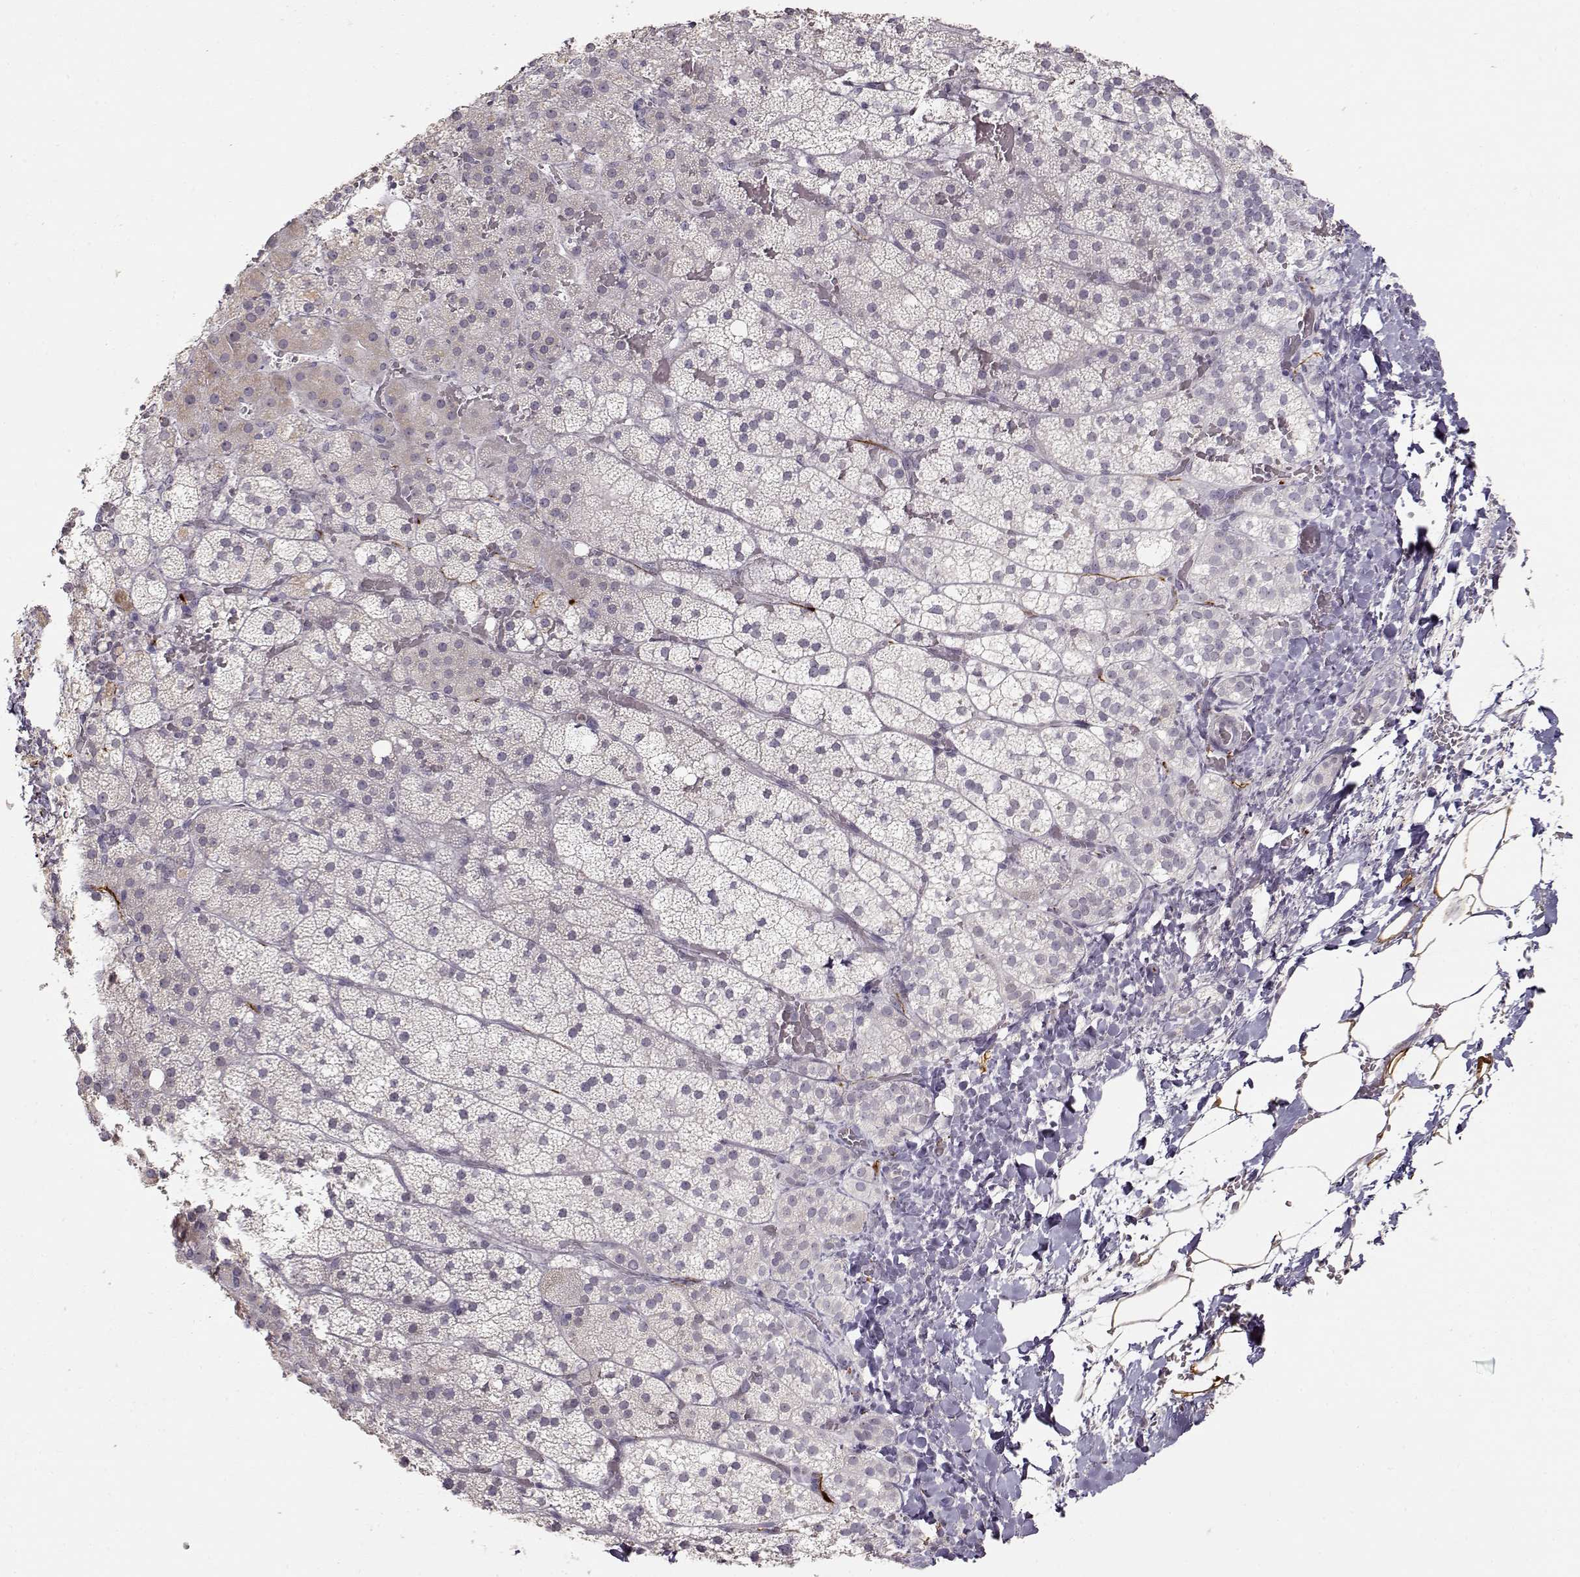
{"staining": {"intensity": "weak", "quantity": "<25%", "location": "cytoplasmic/membranous"}, "tissue": "adrenal gland", "cell_type": "Glandular cells", "image_type": "normal", "snomed": [{"axis": "morphology", "description": "Normal tissue, NOS"}, {"axis": "topography", "description": "Adrenal gland"}], "caption": "An immunohistochemistry image of benign adrenal gland is shown. There is no staining in glandular cells of adrenal gland.", "gene": "S100B", "patient": {"sex": "male", "age": 53}}